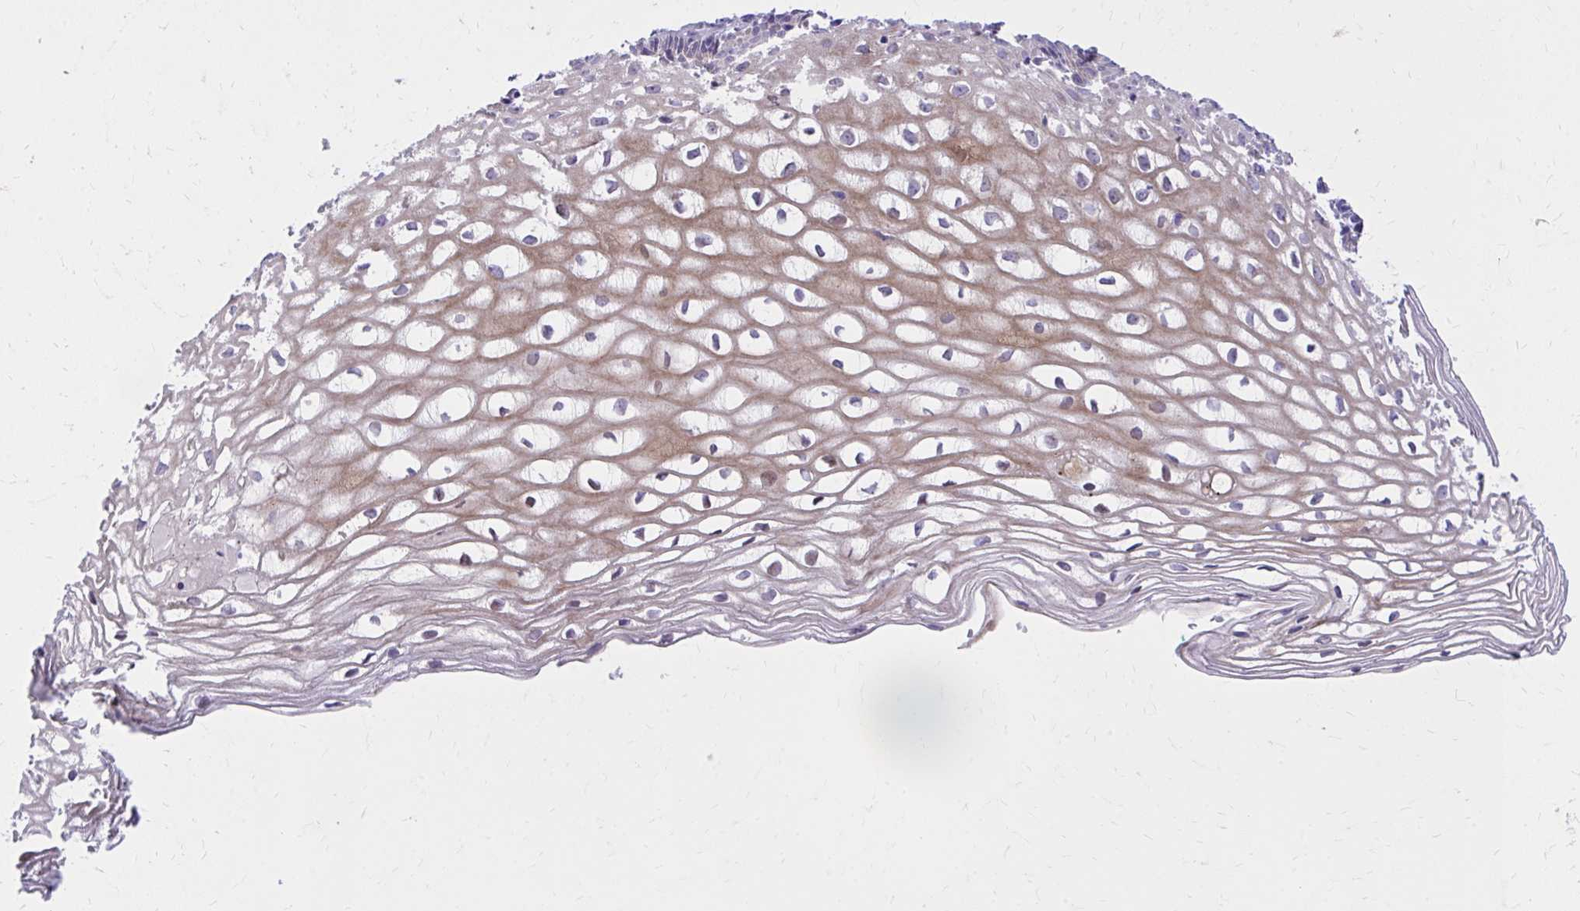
{"staining": {"intensity": "weak", "quantity": "25%-75%", "location": "cytoplasmic/membranous"}, "tissue": "cervix", "cell_type": "Glandular cells", "image_type": "normal", "snomed": [{"axis": "morphology", "description": "Normal tissue, NOS"}, {"axis": "topography", "description": "Cervix"}], "caption": "An immunohistochemistry (IHC) photomicrograph of normal tissue is shown. Protein staining in brown highlights weak cytoplasmic/membranous positivity in cervix within glandular cells. (Stains: DAB in brown, nuclei in blue, Microscopy: brightfield microscopy at high magnification).", "gene": "ADAMTSL1", "patient": {"sex": "female", "age": 36}}